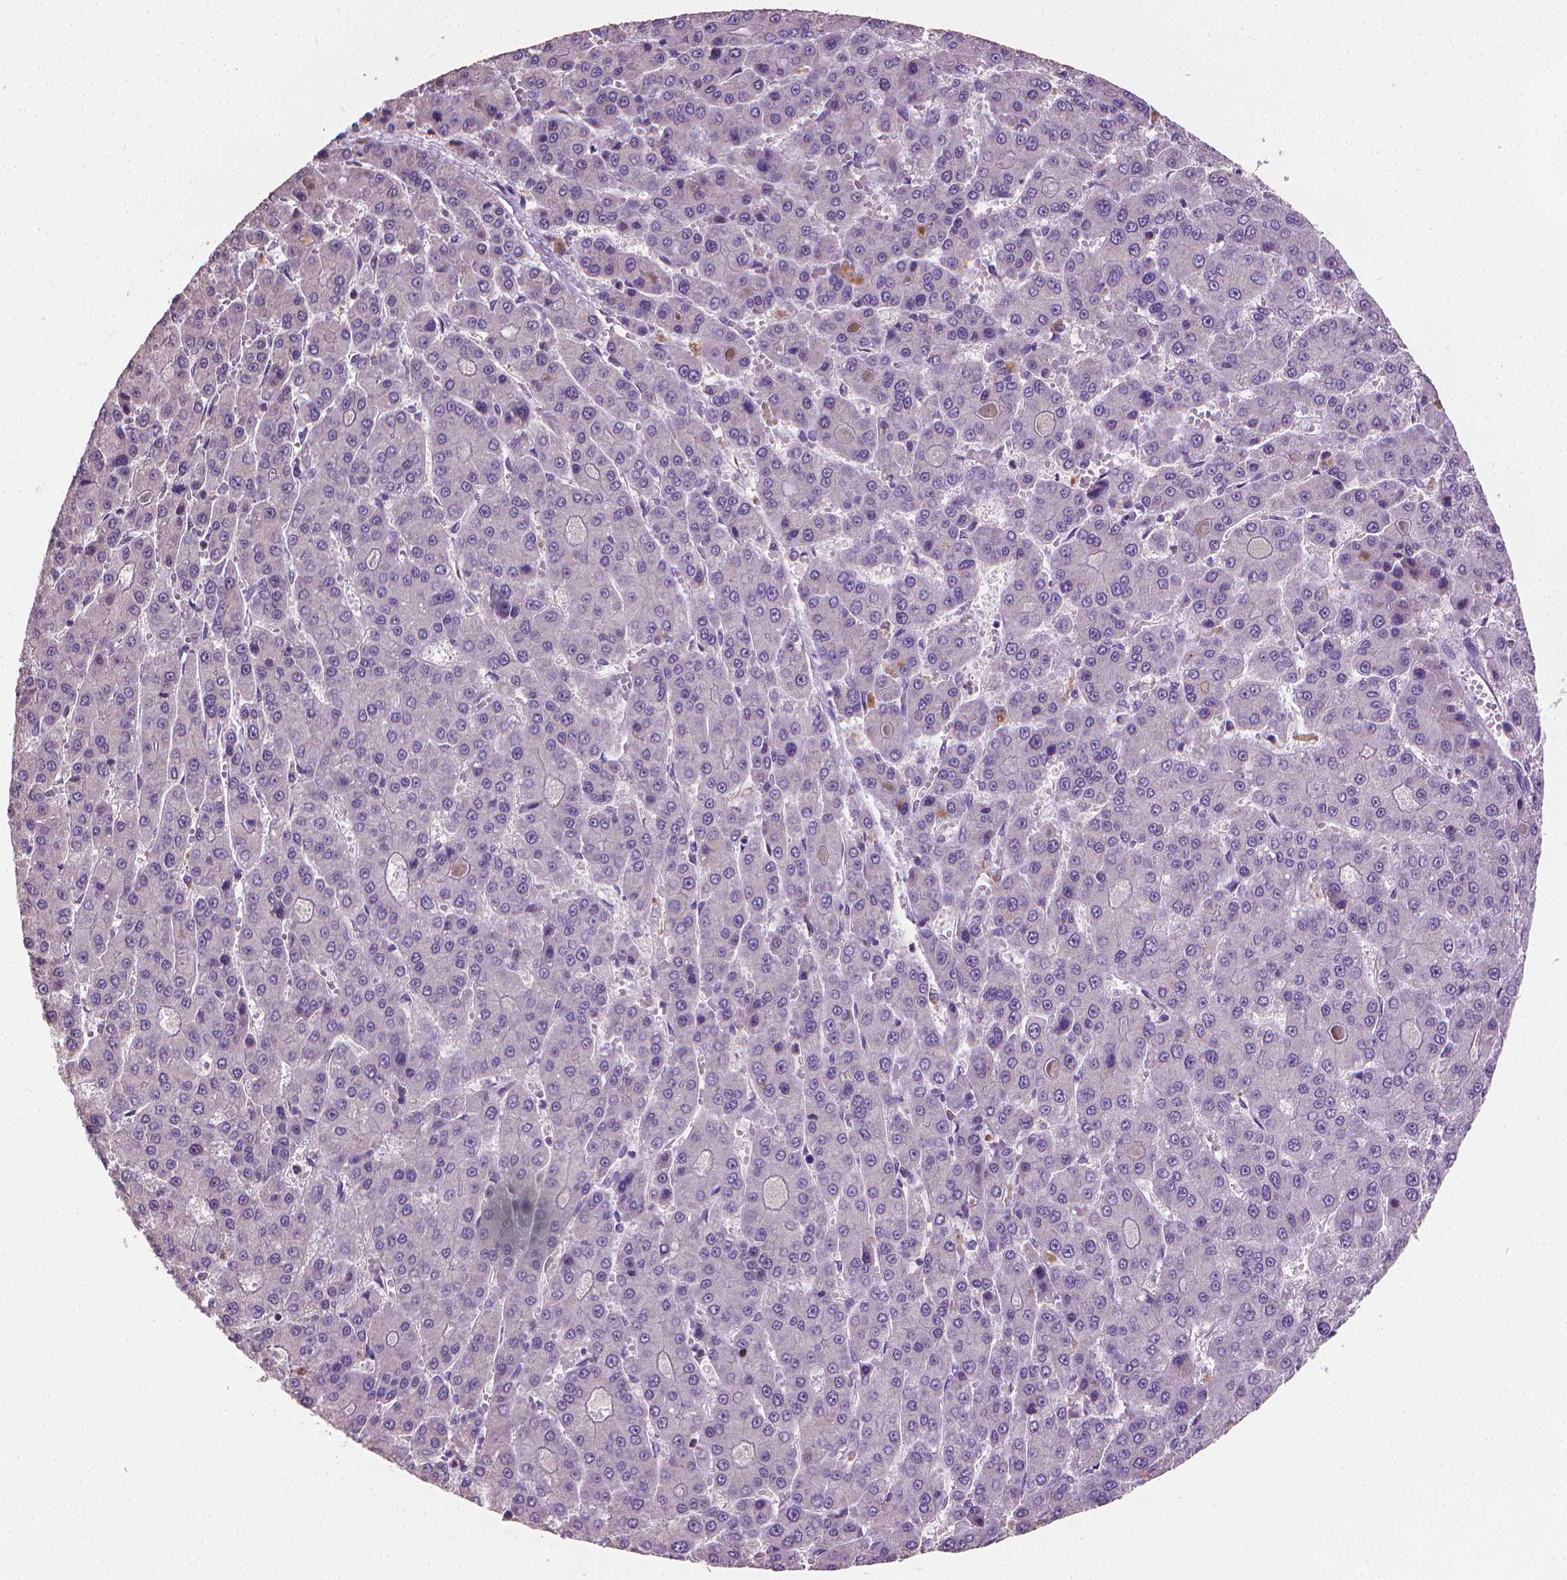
{"staining": {"intensity": "negative", "quantity": "none", "location": "none"}, "tissue": "liver cancer", "cell_type": "Tumor cells", "image_type": "cancer", "snomed": [{"axis": "morphology", "description": "Carcinoma, Hepatocellular, NOS"}, {"axis": "topography", "description": "Liver"}], "caption": "Image shows no protein staining in tumor cells of hepatocellular carcinoma (liver) tissue.", "gene": "CATIP", "patient": {"sex": "male", "age": 70}}